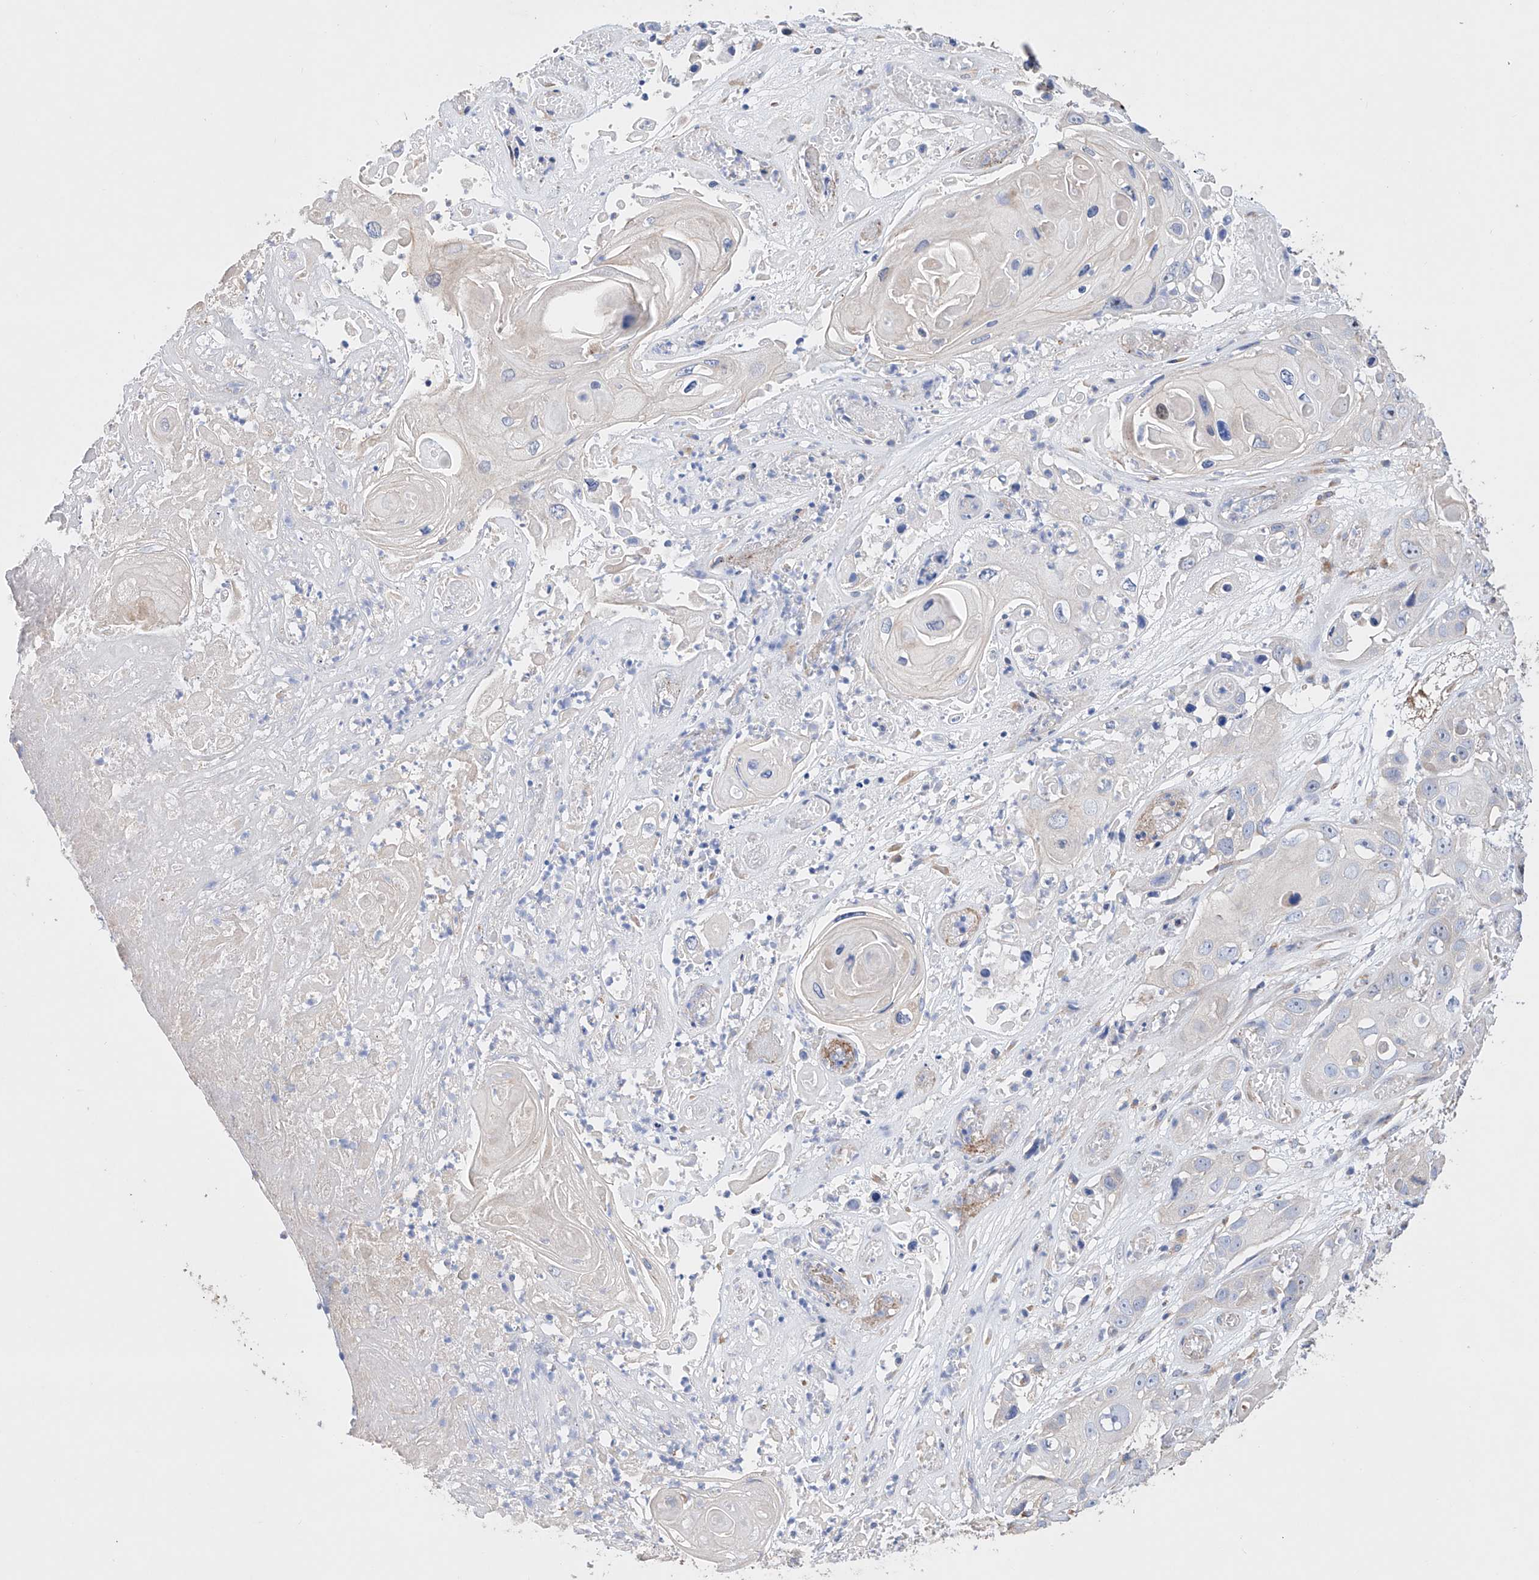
{"staining": {"intensity": "negative", "quantity": "none", "location": "none"}, "tissue": "skin cancer", "cell_type": "Tumor cells", "image_type": "cancer", "snomed": [{"axis": "morphology", "description": "Squamous cell carcinoma, NOS"}, {"axis": "topography", "description": "Skin"}], "caption": "Immunohistochemistry (IHC) photomicrograph of neoplastic tissue: squamous cell carcinoma (skin) stained with DAB (3,3'-diaminobenzidine) exhibits no significant protein staining in tumor cells. Nuclei are stained in blue.", "gene": "AFG1L", "patient": {"sex": "male", "age": 55}}